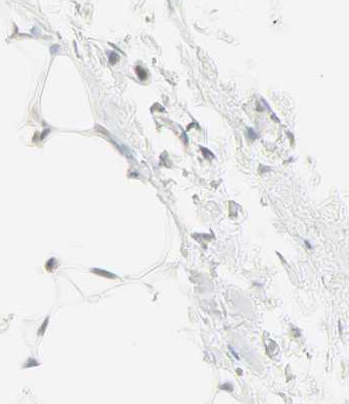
{"staining": {"intensity": "negative", "quantity": "none", "location": "none"}, "tissue": "adipose tissue", "cell_type": "Adipocytes", "image_type": "normal", "snomed": [{"axis": "morphology", "description": "Normal tissue, NOS"}, {"axis": "topography", "description": "Soft tissue"}], "caption": "Immunohistochemistry (IHC) micrograph of normal human adipose tissue stained for a protein (brown), which reveals no positivity in adipocytes. (Brightfield microscopy of DAB (3,3'-diaminobenzidine) immunohistochemistry at high magnification).", "gene": "CBLC", "patient": {"sex": "male", "age": 26}}